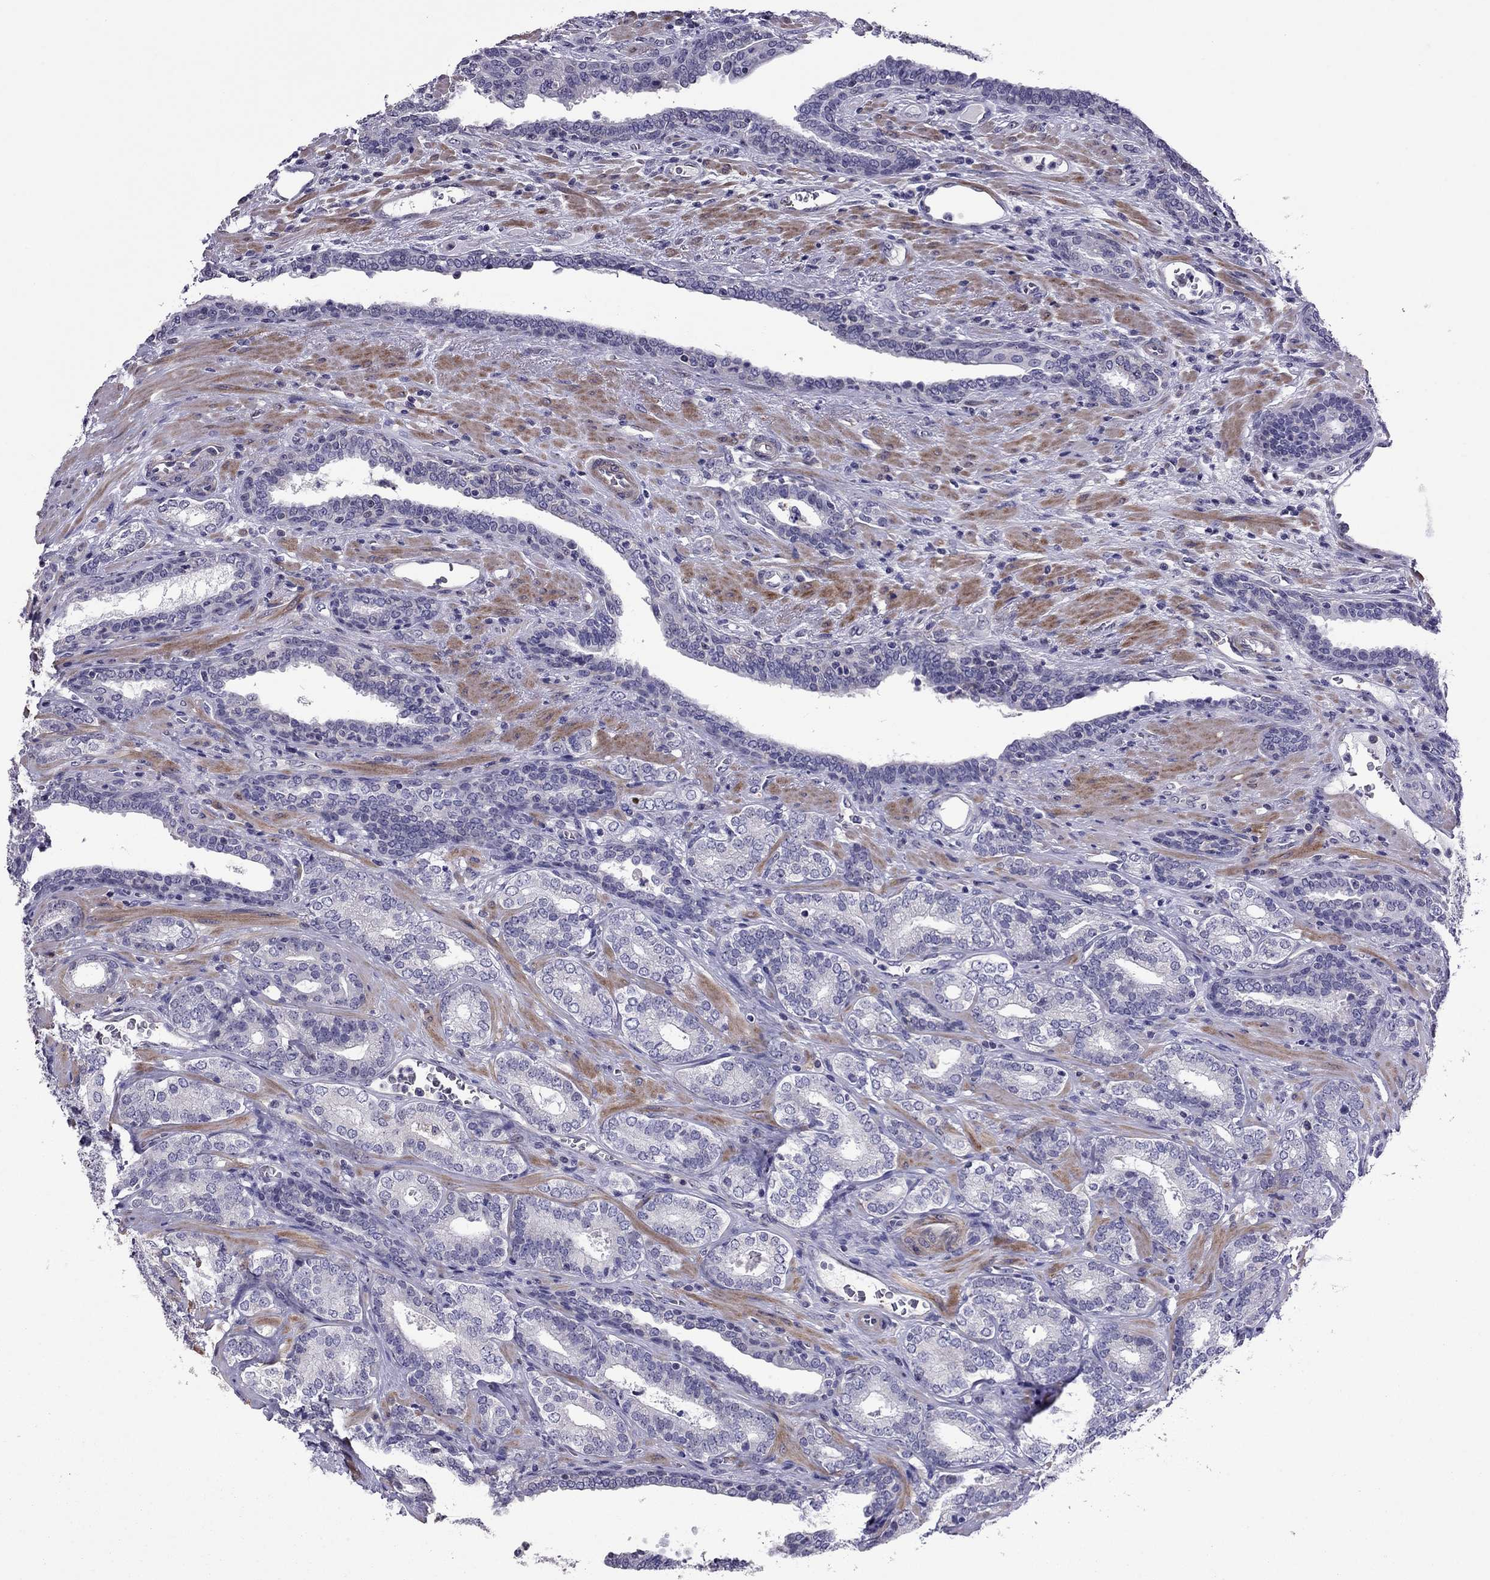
{"staining": {"intensity": "negative", "quantity": "none", "location": "none"}, "tissue": "prostate cancer", "cell_type": "Tumor cells", "image_type": "cancer", "snomed": [{"axis": "morphology", "description": "Adenocarcinoma, Low grade"}, {"axis": "topography", "description": "Prostate"}], "caption": "The immunohistochemistry photomicrograph has no significant staining in tumor cells of prostate cancer tissue.", "gene": "SLC16A8", "patient": {"sex": "male", "age": 61}}